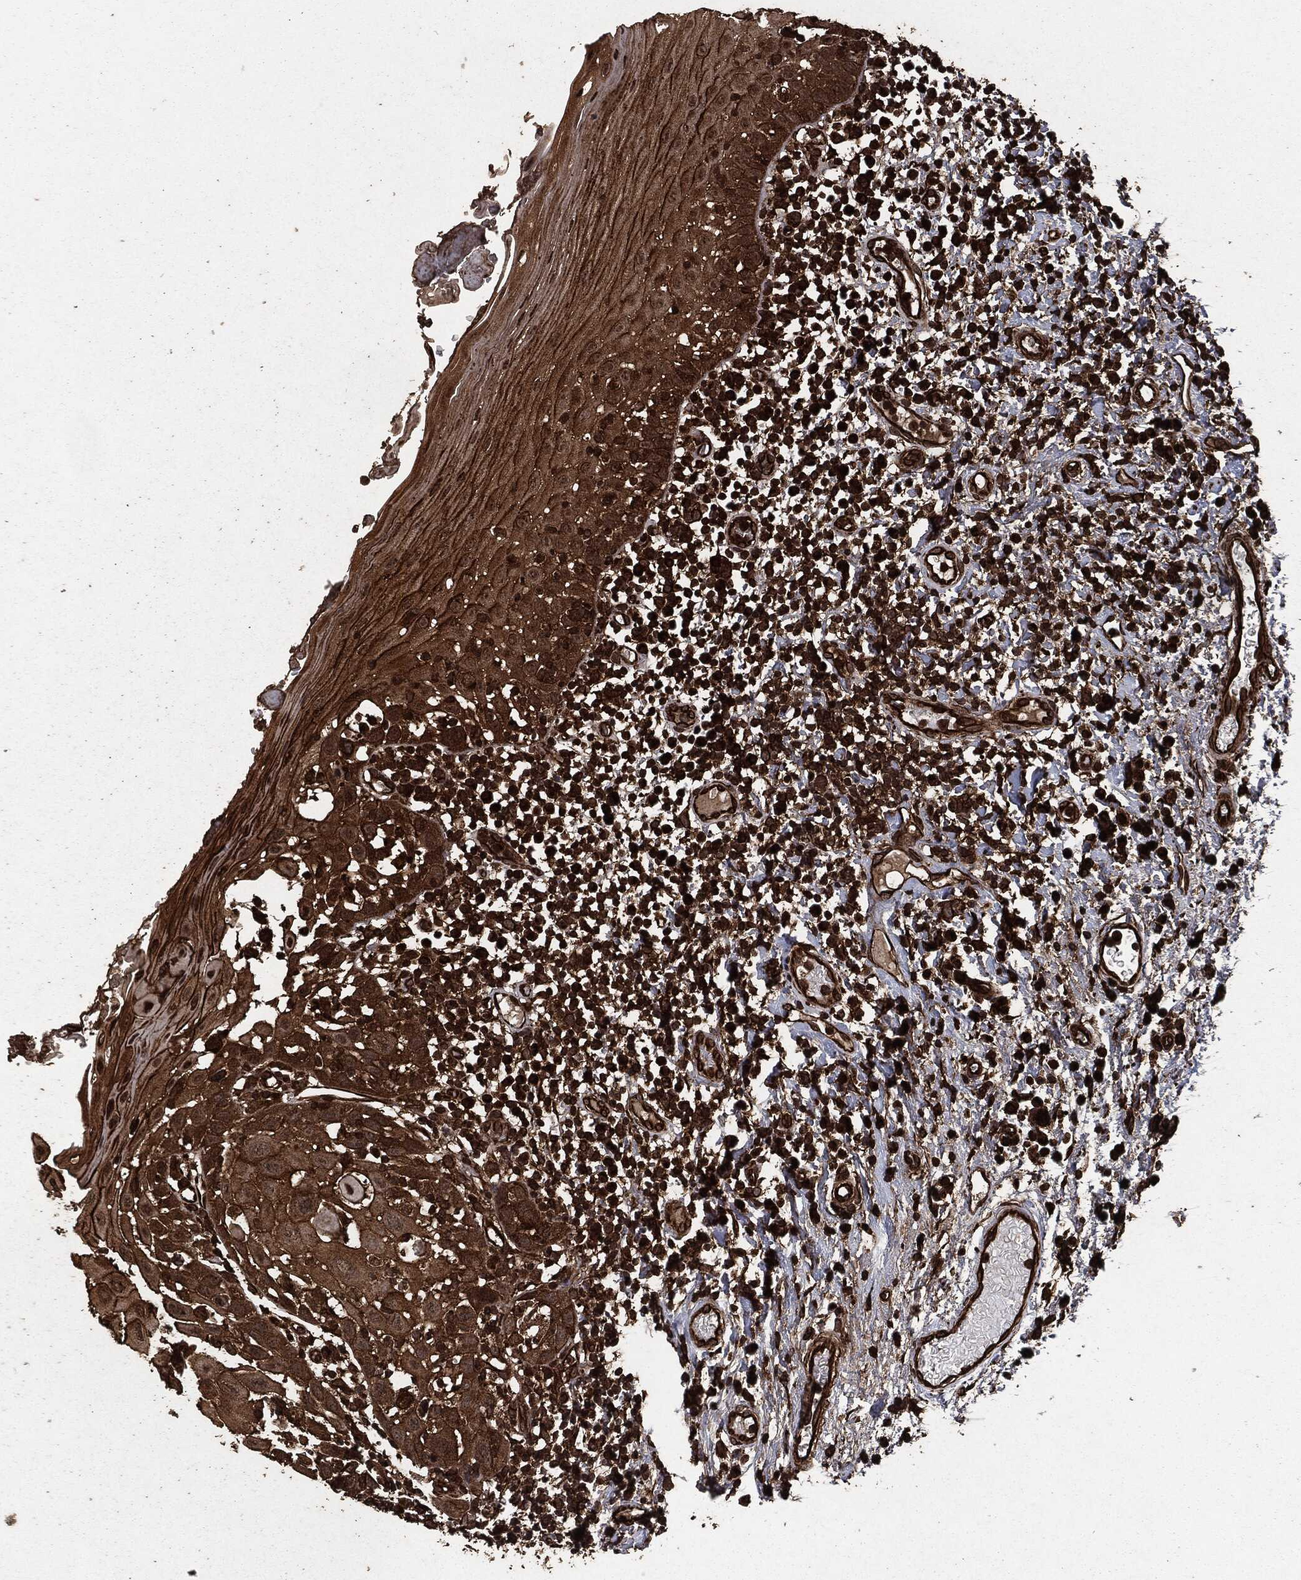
{"staining": {"intensity": "strong", "quantity": "25%-75%", "location": "cytoplasmic/membranous,nuclear"}, "tissue": "oral mucosa", "cell_type": "Squamous epithelial cells", "image_type": "normal", "snomed": [{"axis": "morphology", "description": "Normal tissue, NOS"}, {"axis": "morphology", "description": "Squamous cell carcinoma, NOS"}, {"axis": "topography", "description": "Oral tissue"}, {"axis": "topography", "description": "Tounge, NOS"}, {"axis": "topography", "description": "Head-Neck"}], "caption": "Immunohistochemistry of unremarkable human oral mucosa displays high levels of strong cytoplasmic/membranous,nuclear positivity in about 25%-75% of squamous epithelial cells.", "gene": "HRAS", "patient": {"sex": "female", "age": 80}}